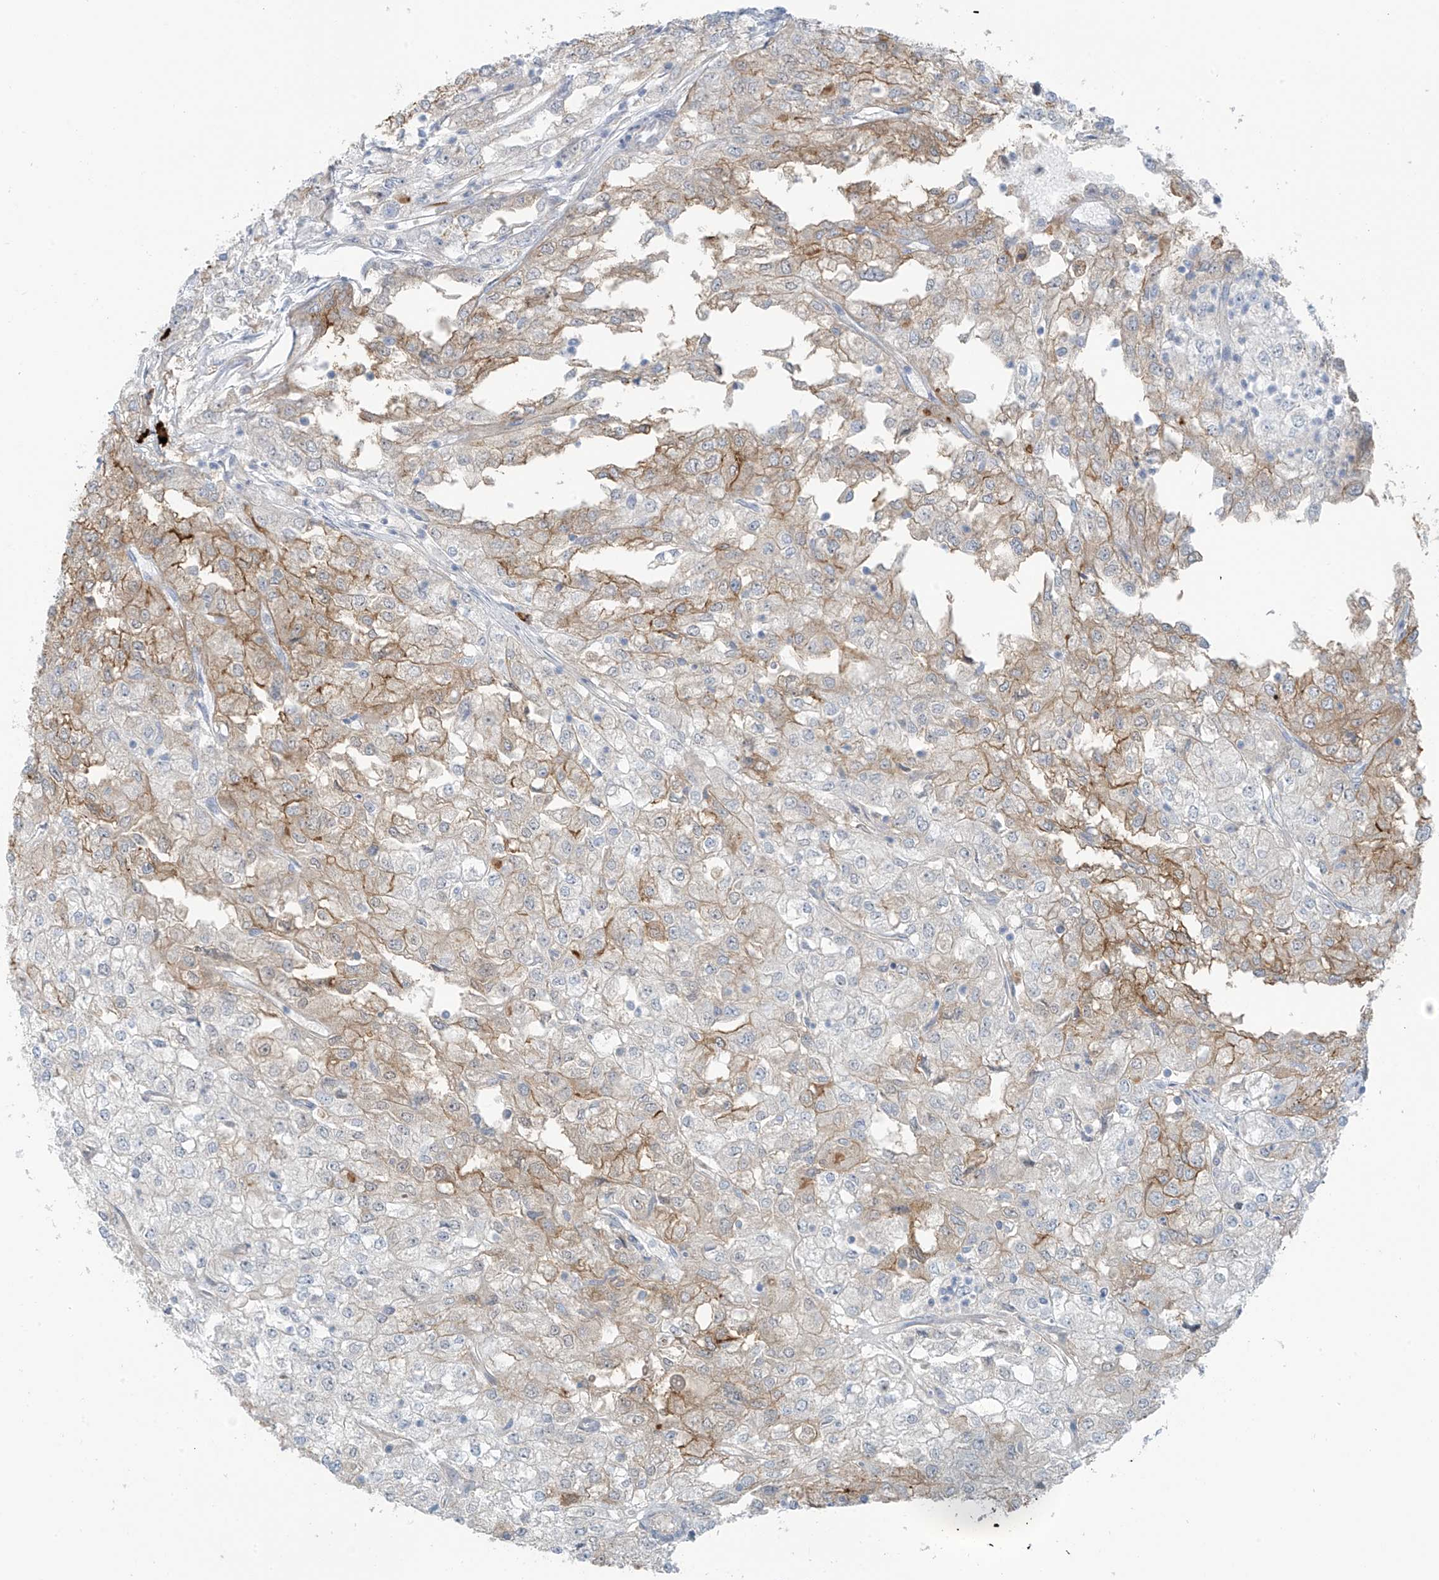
{"staining": {"intensity": "moderate", "quantity": "25%-75%", "location": "cytoplasmic/membranous"}, "tissue": "renal cancer", "cell_type": "Tumor cells", "image_type": "cancer", "snomed": [{"axis": "morphology", "description": "Adenocarcinoma, NOS"}, {"axis": "topography", "description": "Kidney"}], "caption": "Renal cancer stained for a protein demonstrates moderate cytoplasmic/membranous positivity in tumor cells.", "gene": "ZNF793", "patient": {"sex": "female", "age": 54}}